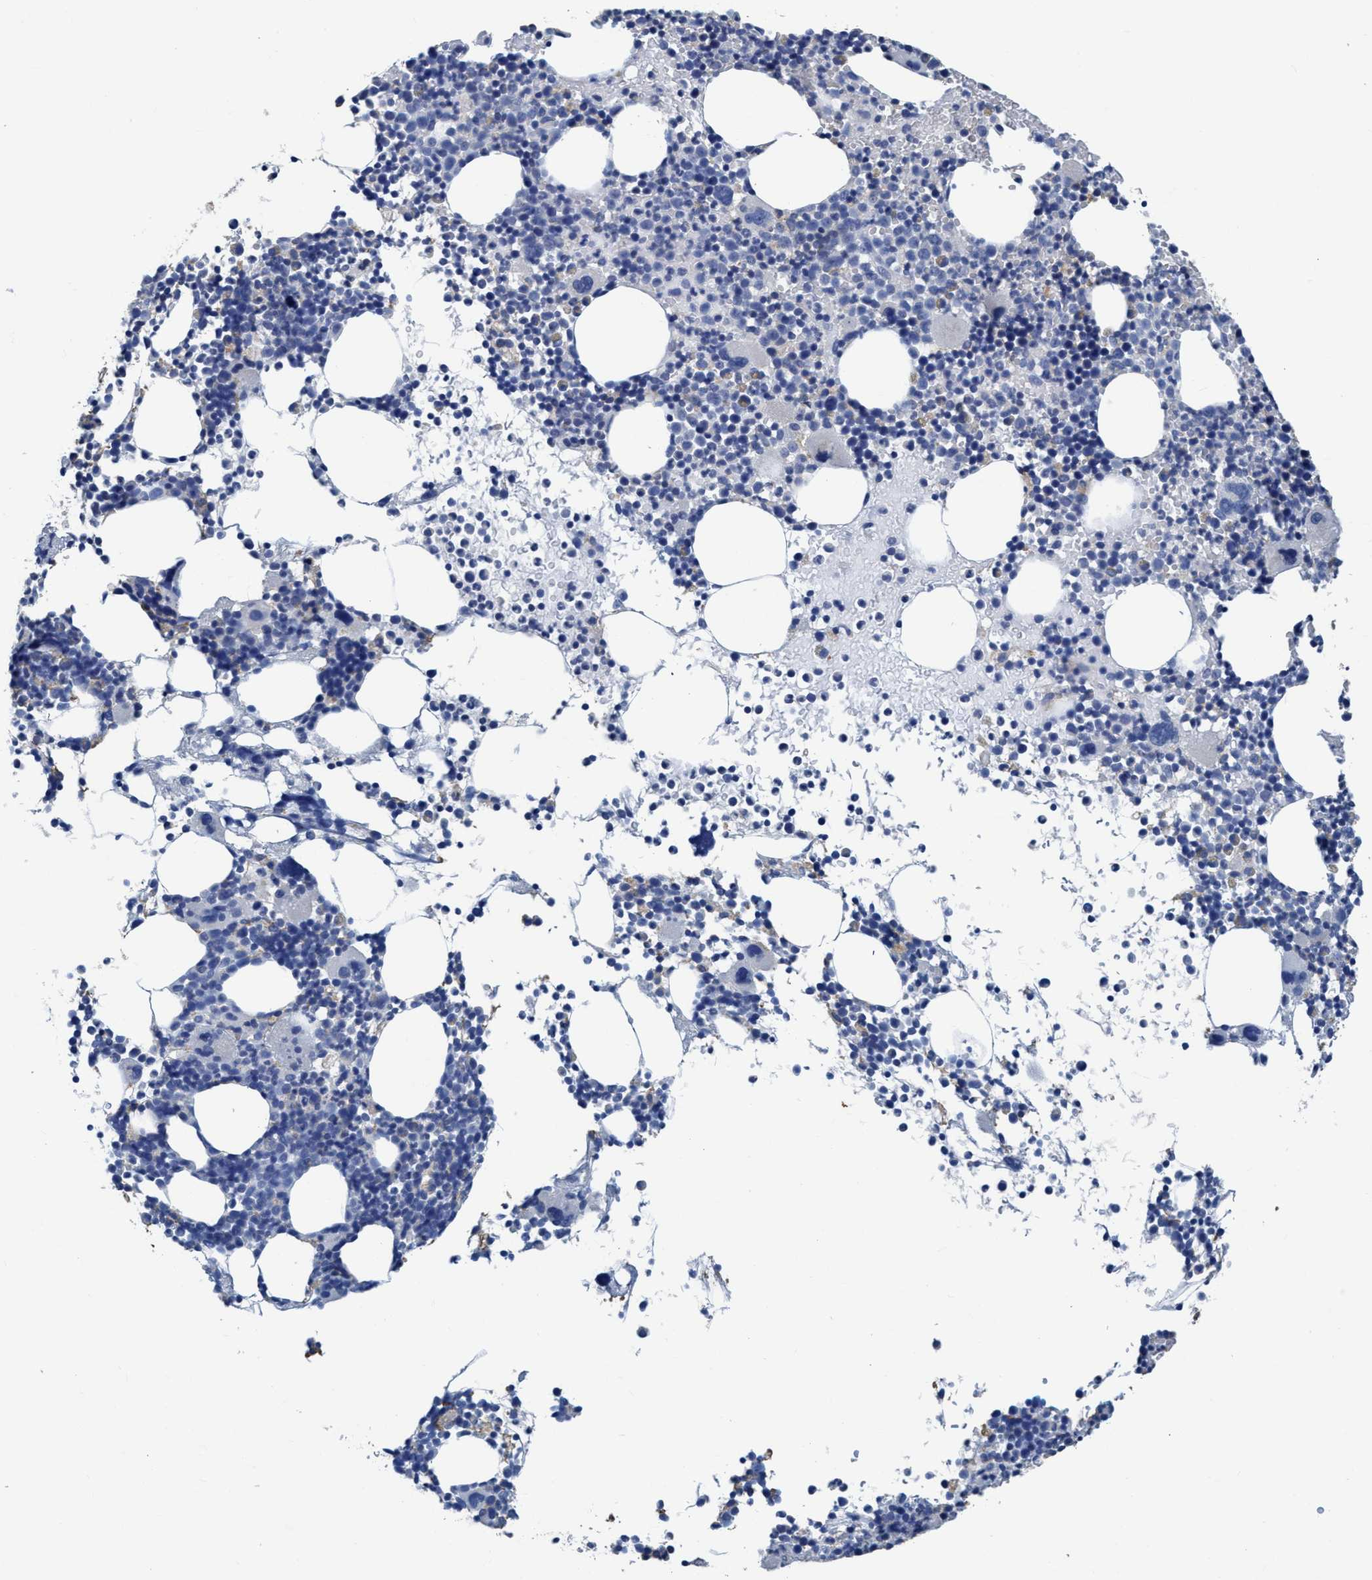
{"staining": {"intensity": "weak", "quantity": "<25%", "location": "cytoplasmic/membranous"}, "tissue": "bone marrow", "cell_type": "Hematopoietic cells", "image_type": "normal", "snomed": [{"axis": "morphology", "description": "Normal tissue, NOS"}, {"axis": "morphology", "description": "Inflammation, NOS"}, {"axis": "topography", "description": "Bone marrow"}], "caption": "Immunohistochemistry histopathology image of normal bone marrow: human bone marrow stained with DAB (3,3'-diaminobenzidine) shows no significant protein expression in hematopoietic cells.", "gene": "DNAI1", "patient": {"sex": "male", "age": 78}}